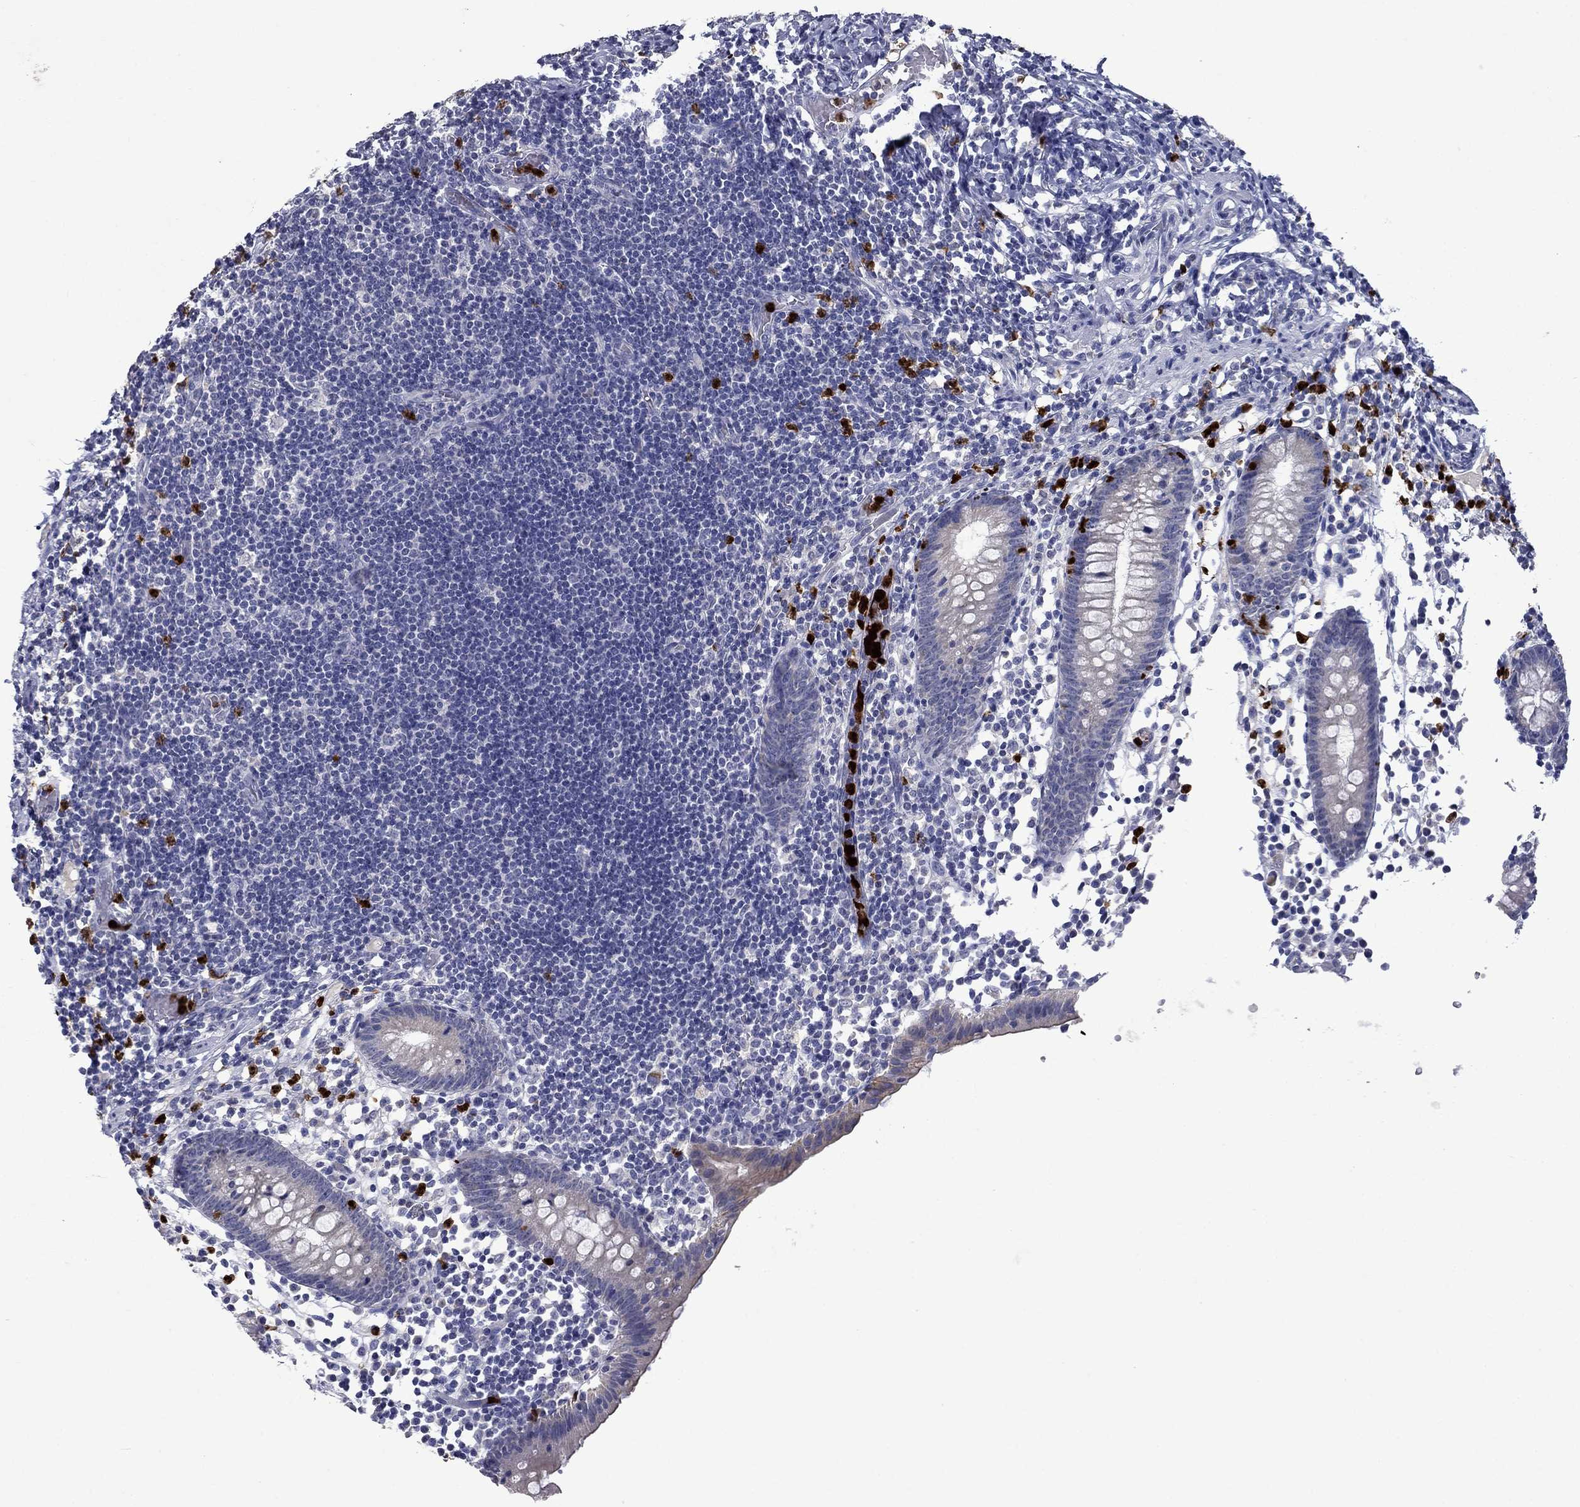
{"staining": {"intensity": "weak", "quantity": "<25%", "location": "cytoplasmic/membranous"}, "tissue": "appendix", "cell_type": "Glandular cells", "image_type": "normal", "snomed": [{"axis": "morphology", "description": "Normal tissue, NOS"}, {"axis": "topography", "description": "Appendix"}], "caption": "Immunohistochemistry of benign human appendix reveals no staining in glandular cells. Brightfield microscopy of immunohistochemistry (IHC) stained with DAB (brown) and hematoxylin (blue), captured at high magnification.", "gene": "IRF5", "patient": {"sex": "female", "age": 40}}